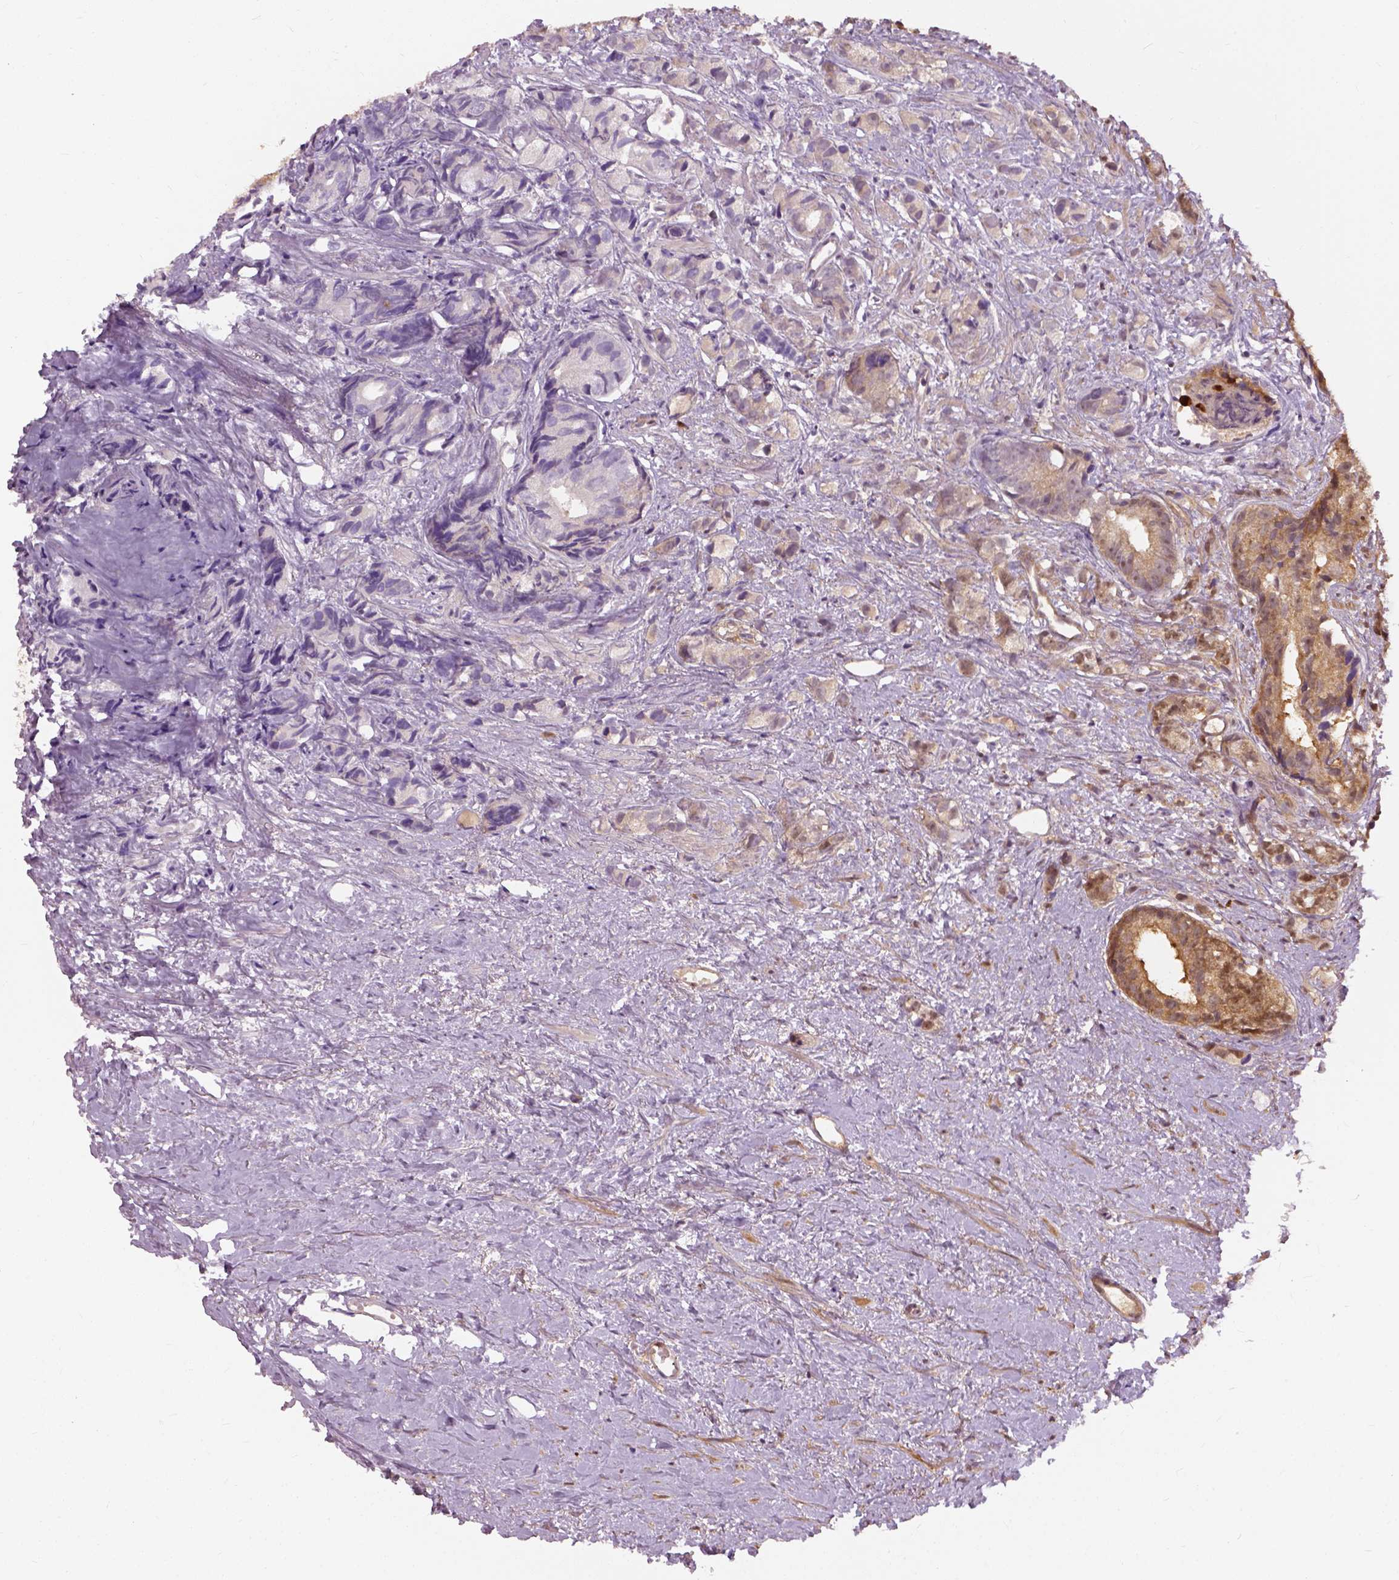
{"staining": {"intensity": "moderate", "quantity": "25%-75%", "location": "cytoplasmic/membranous"}, "tissue": "prostate cancer", "cell_type": "Tumor cells", "image_type": "cancer", "snomed": [{"axis": "morphology", "description": "Adenocarcinoma, High grade"}, {"axis": "topography", "description": "Prostate"}], "caption": "Human prostate cancer stained with a protein marker reveals moderate staining in tumor cells.", "gene": "GPI", "patient": {"sex": "male", "age": 81}}